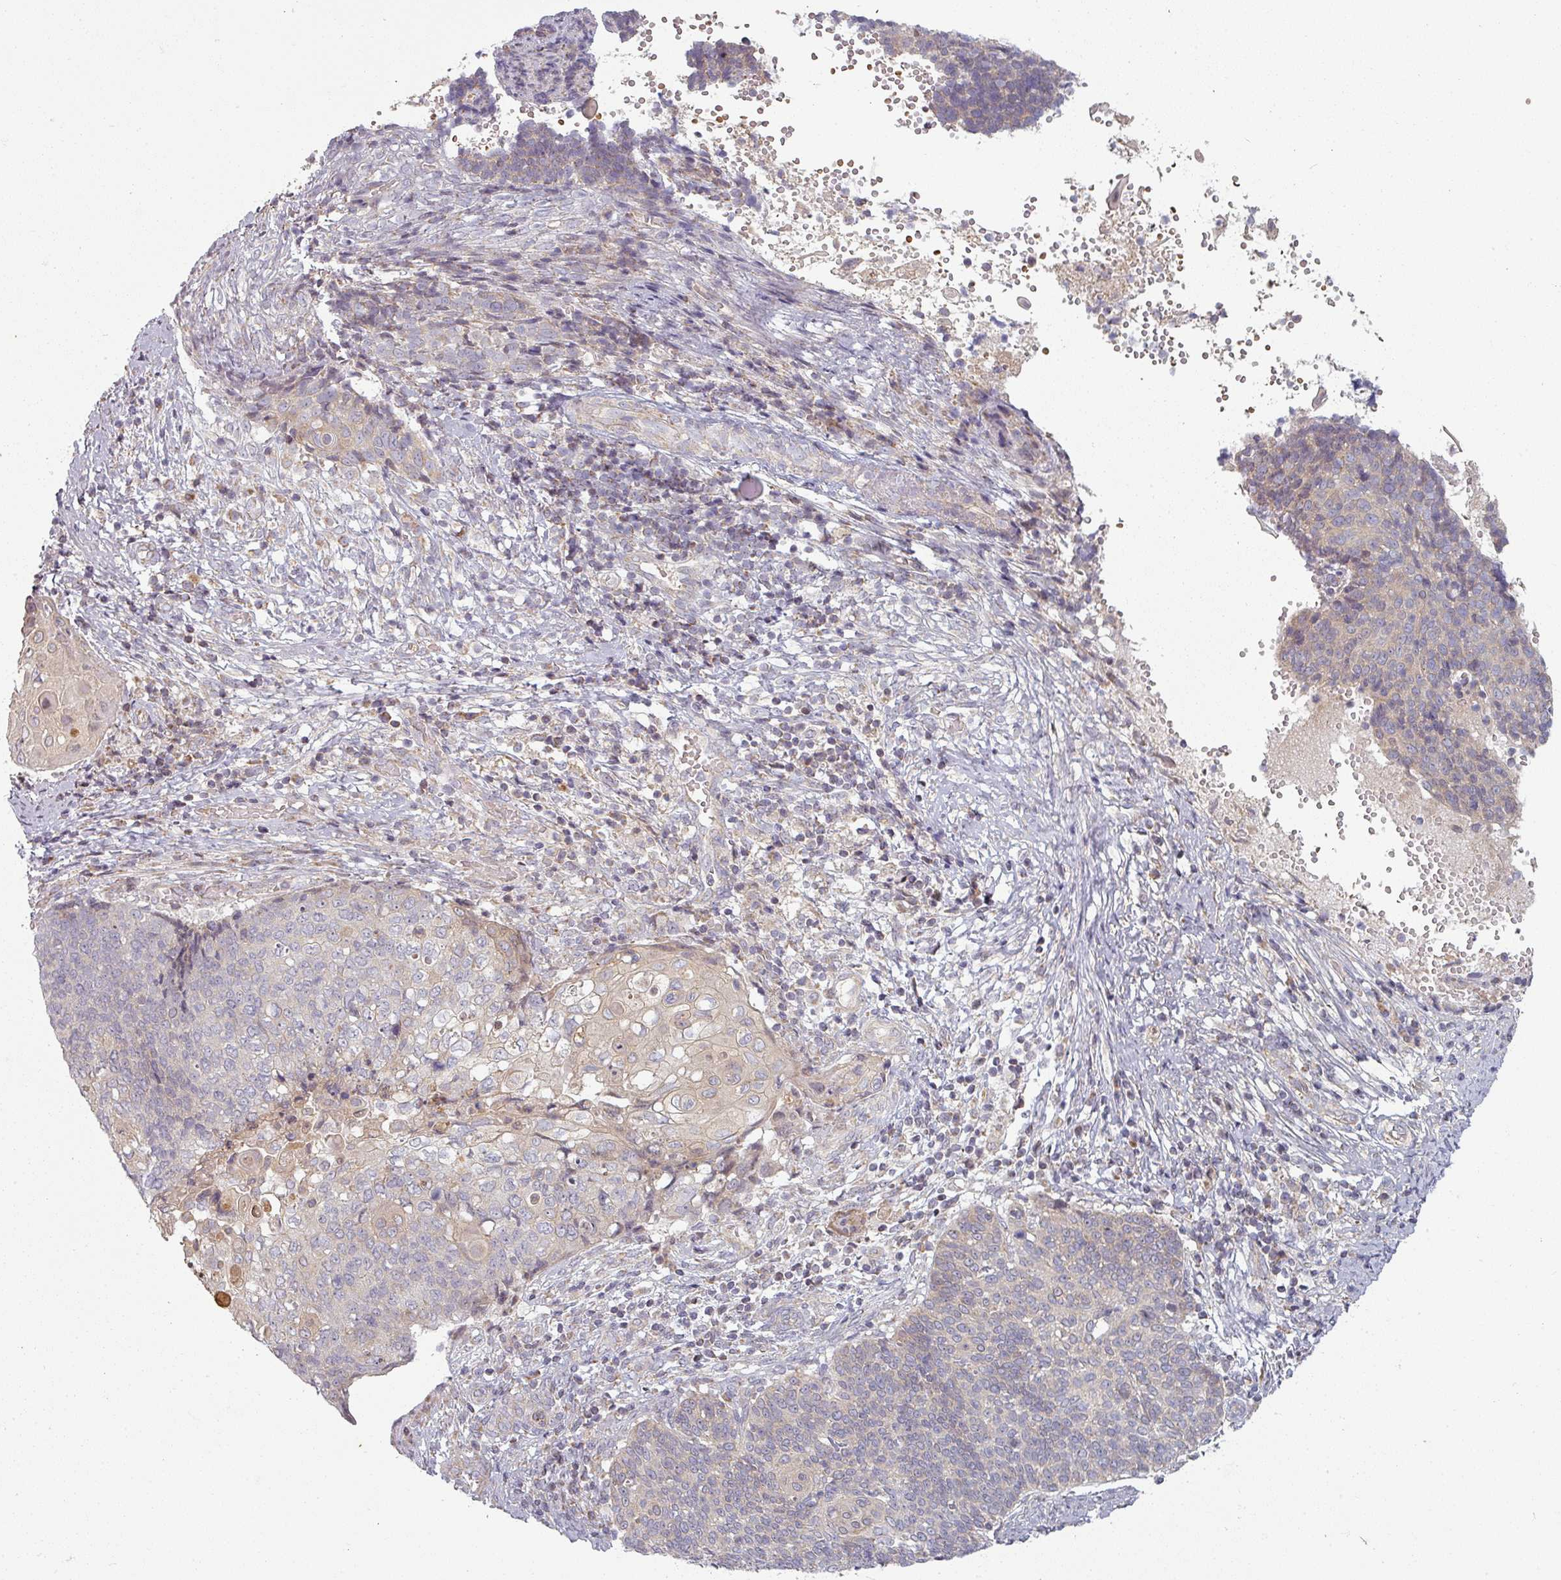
{"staining": {"intensity": "negative", "quantity": "none", "location": "none"}, "tissue": "cervical cancer", "cell_type": "Tumor cells", "image_type": "cancer", "snomed": [{"axis": "morphology", "description": "Squamous cell carcinoma, NOS"}, {"axis": "topography", "description": "Cervix"}], "caption": "Tumor cells show no significant protein staining in cervical cancer.", "gene": "PLEKHJ1", "patient": {"sex": "female", "age": 39}}